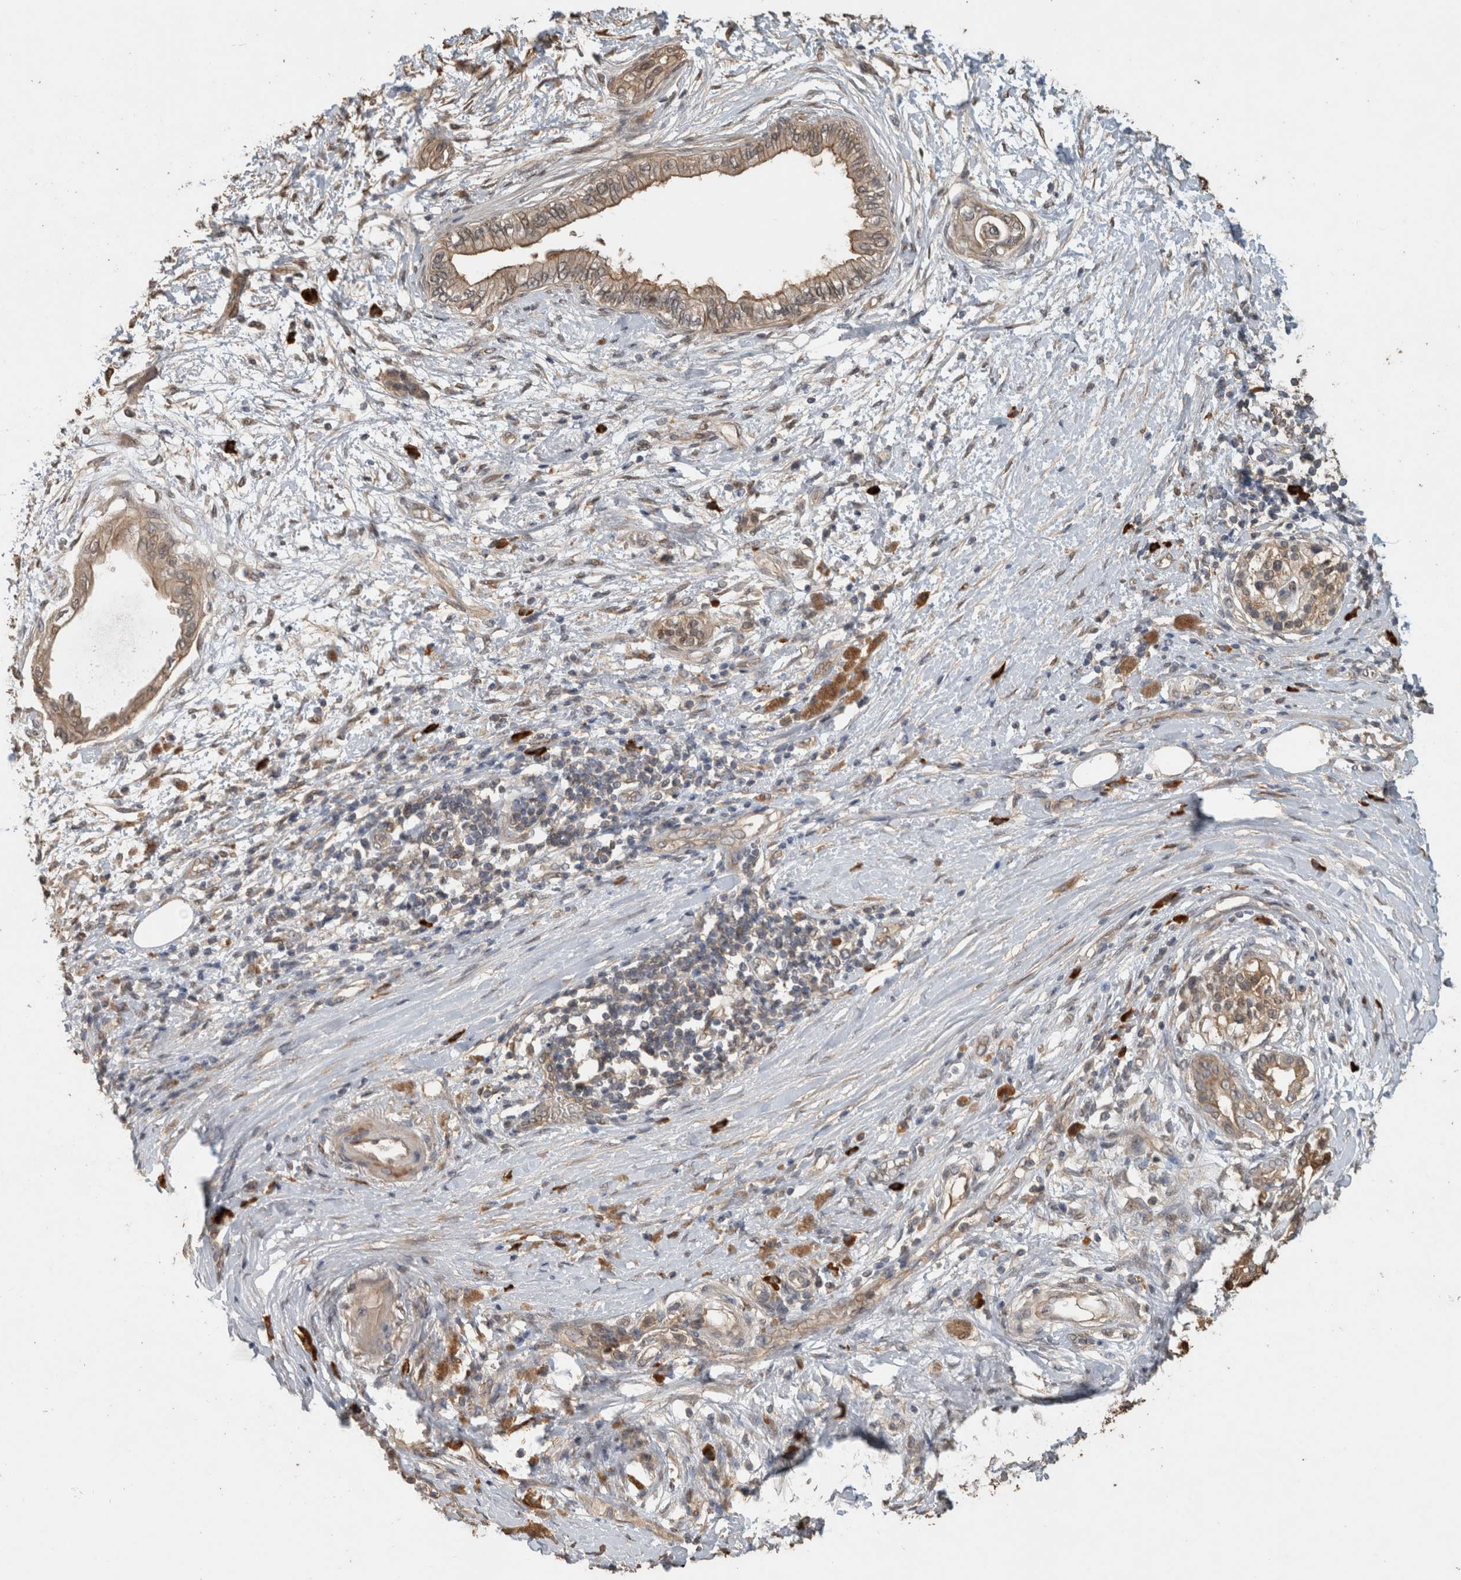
{"staining": {"intensity": "weak", "quantity": ">75%", "location": "cytoplasmic/membranous"}, "tissue": "pancreatic cancer", "cell_type": "Tumor cells", "image_type": "cancer", "snomed": [{"axis": "morphology", "description": "Normal tissue, NOS"}, {"axis": "morphology", "description": "Adenocarcinoma, NOS"}, {"axis": "topography", "description": "Pancreas"}, {"axis": "topography", "description": "Duodenum"}], "caption": "This histopathology image exhibits adenocarcinoma (pancreatic) stained with immunohistochemistry (IHC) to label a protein in brown. The cytoplasmic/membranous of tumor cells show weak positivity for the protein. Nuclei are counter-stained blue.", "gene": "RHPN1", "patient": {"sex": "female", "age": 60}}